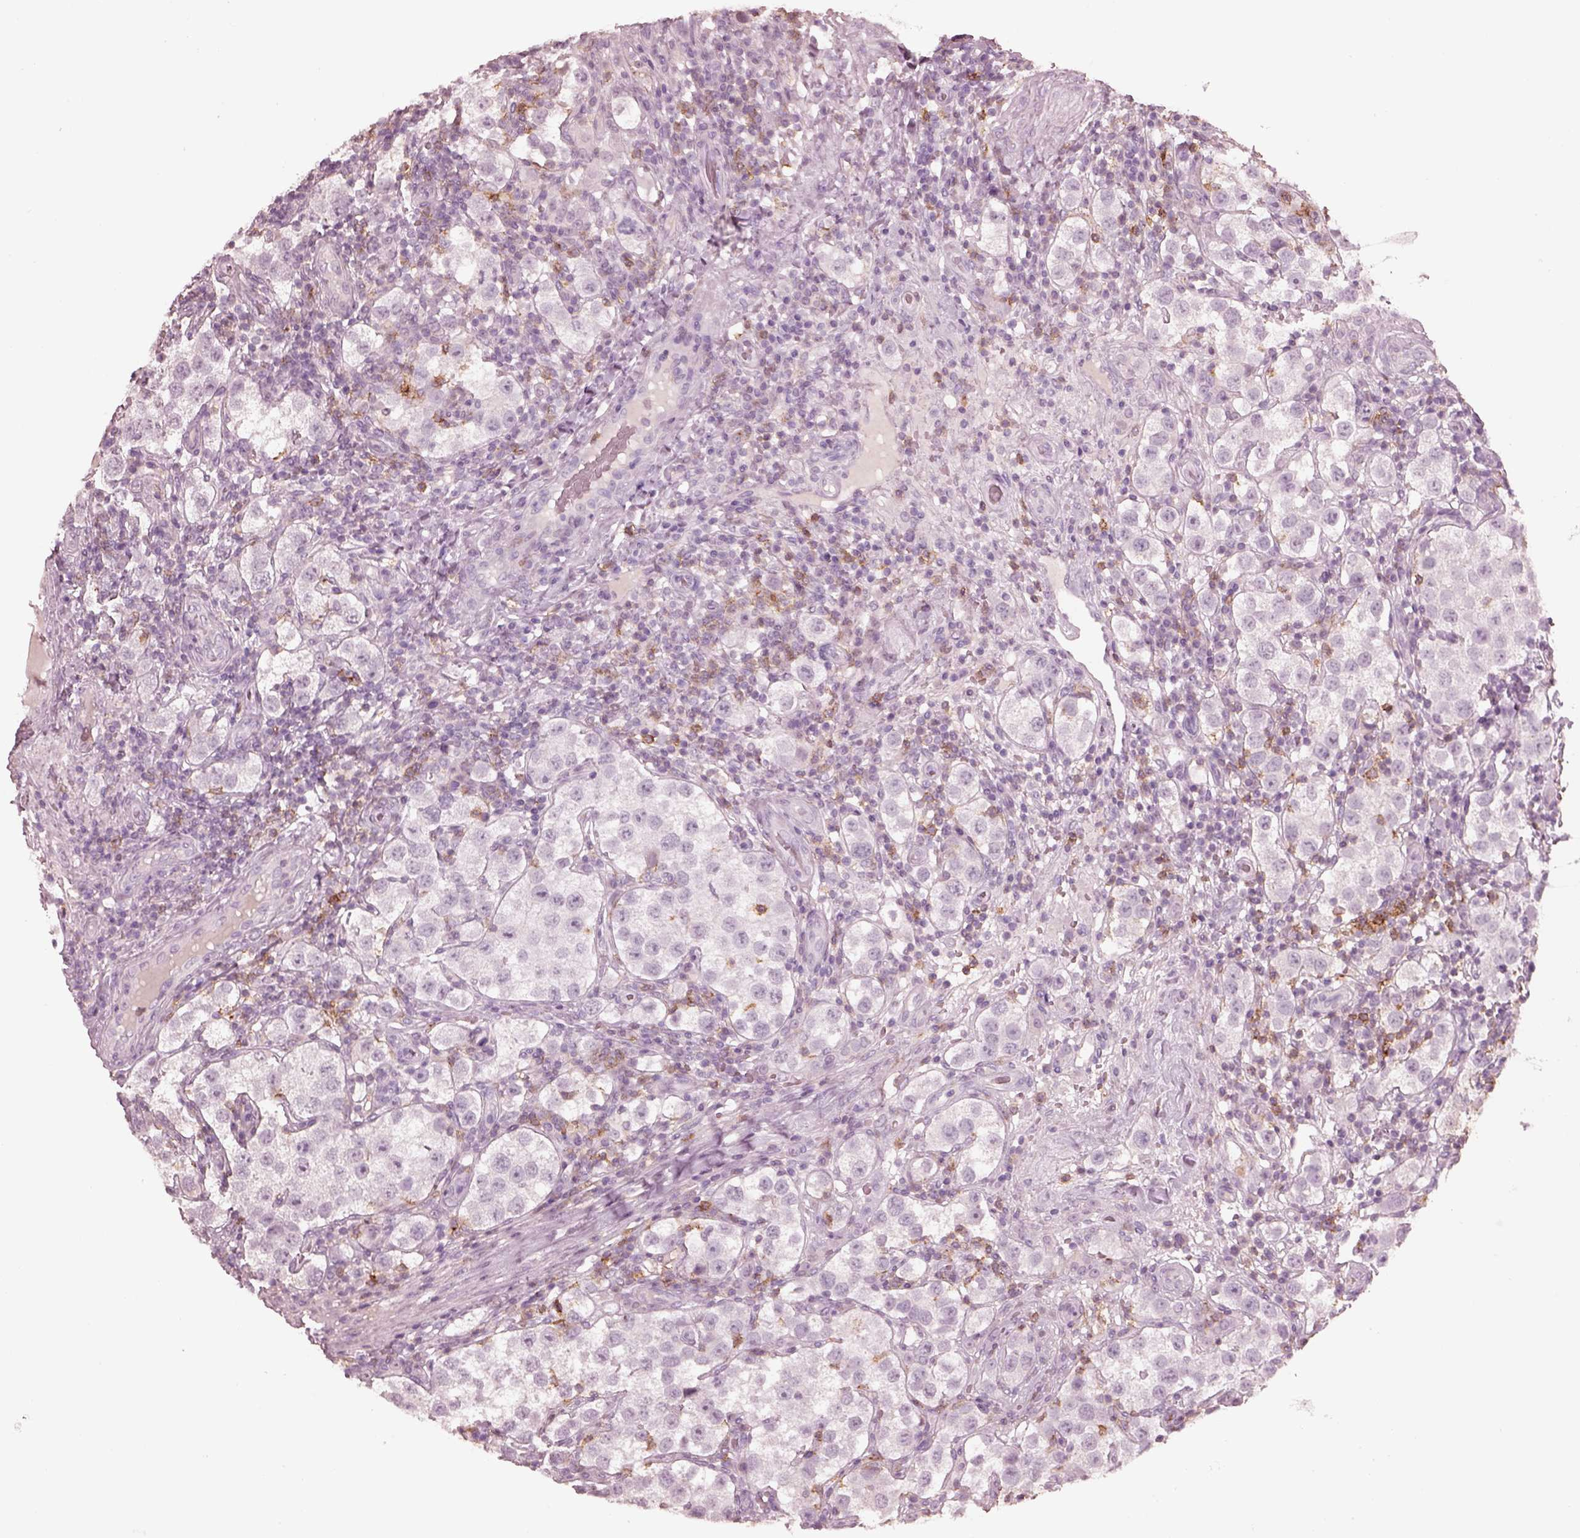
{"staining": {"intensity": "negative", "quantity": "none", "location": "none"}, "tissue": "testis cancer", "cell_type": "Tumor cells", "image_type": "cancer", "snomed": [{"axis": "morphology", "description": "Seminoma, NOS"}, {"axis": "topography", "description": "Testis"}], "caption": "IHC photomicrograph of human testis seminoma stained for a protein (brown), which shows no expression in tumor cells.", "gene": "PDCD1", "patient": {"sex": "male", "age": 37}}